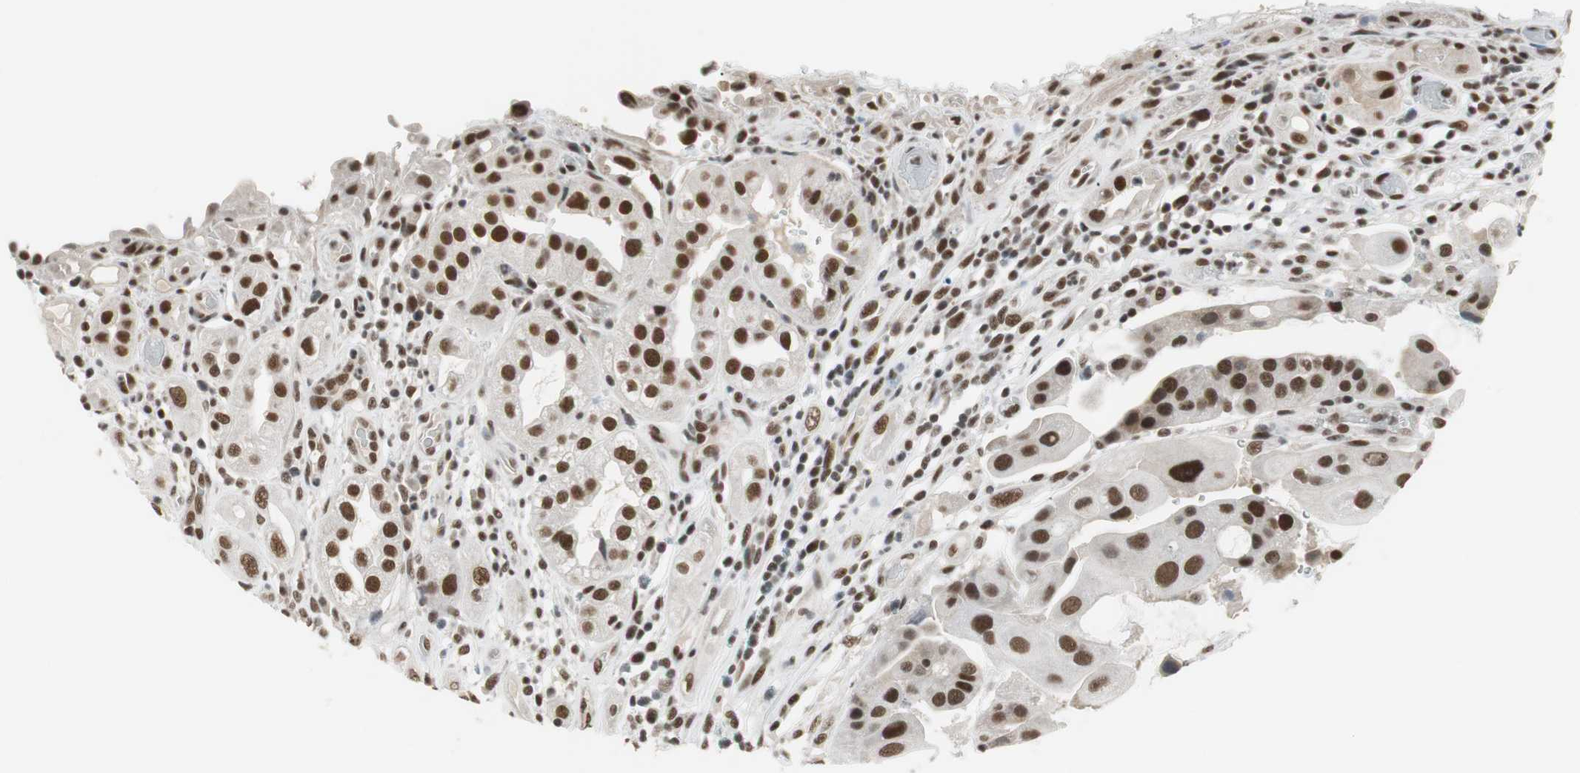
{"staining": {"intensity": "strong", "quantity": ">75%", "location": "nuclear"}, "tissue": "urothelial cancer", "cell_type": "Tumor cells", "image_type": "cancer", "snomed": [{"axis": "morphology", "description": "Urothelial carcinoma, High grade"}, {"axis": "topography", "description": "Urinary bladder"}], "caption": "Human urothelial cancer stained with a brown dye exhibits strong nuclear positive staining in about >75% of tumor cells.", "gene": "RTF1", "patient": {"sex": "female", "age": 64}}